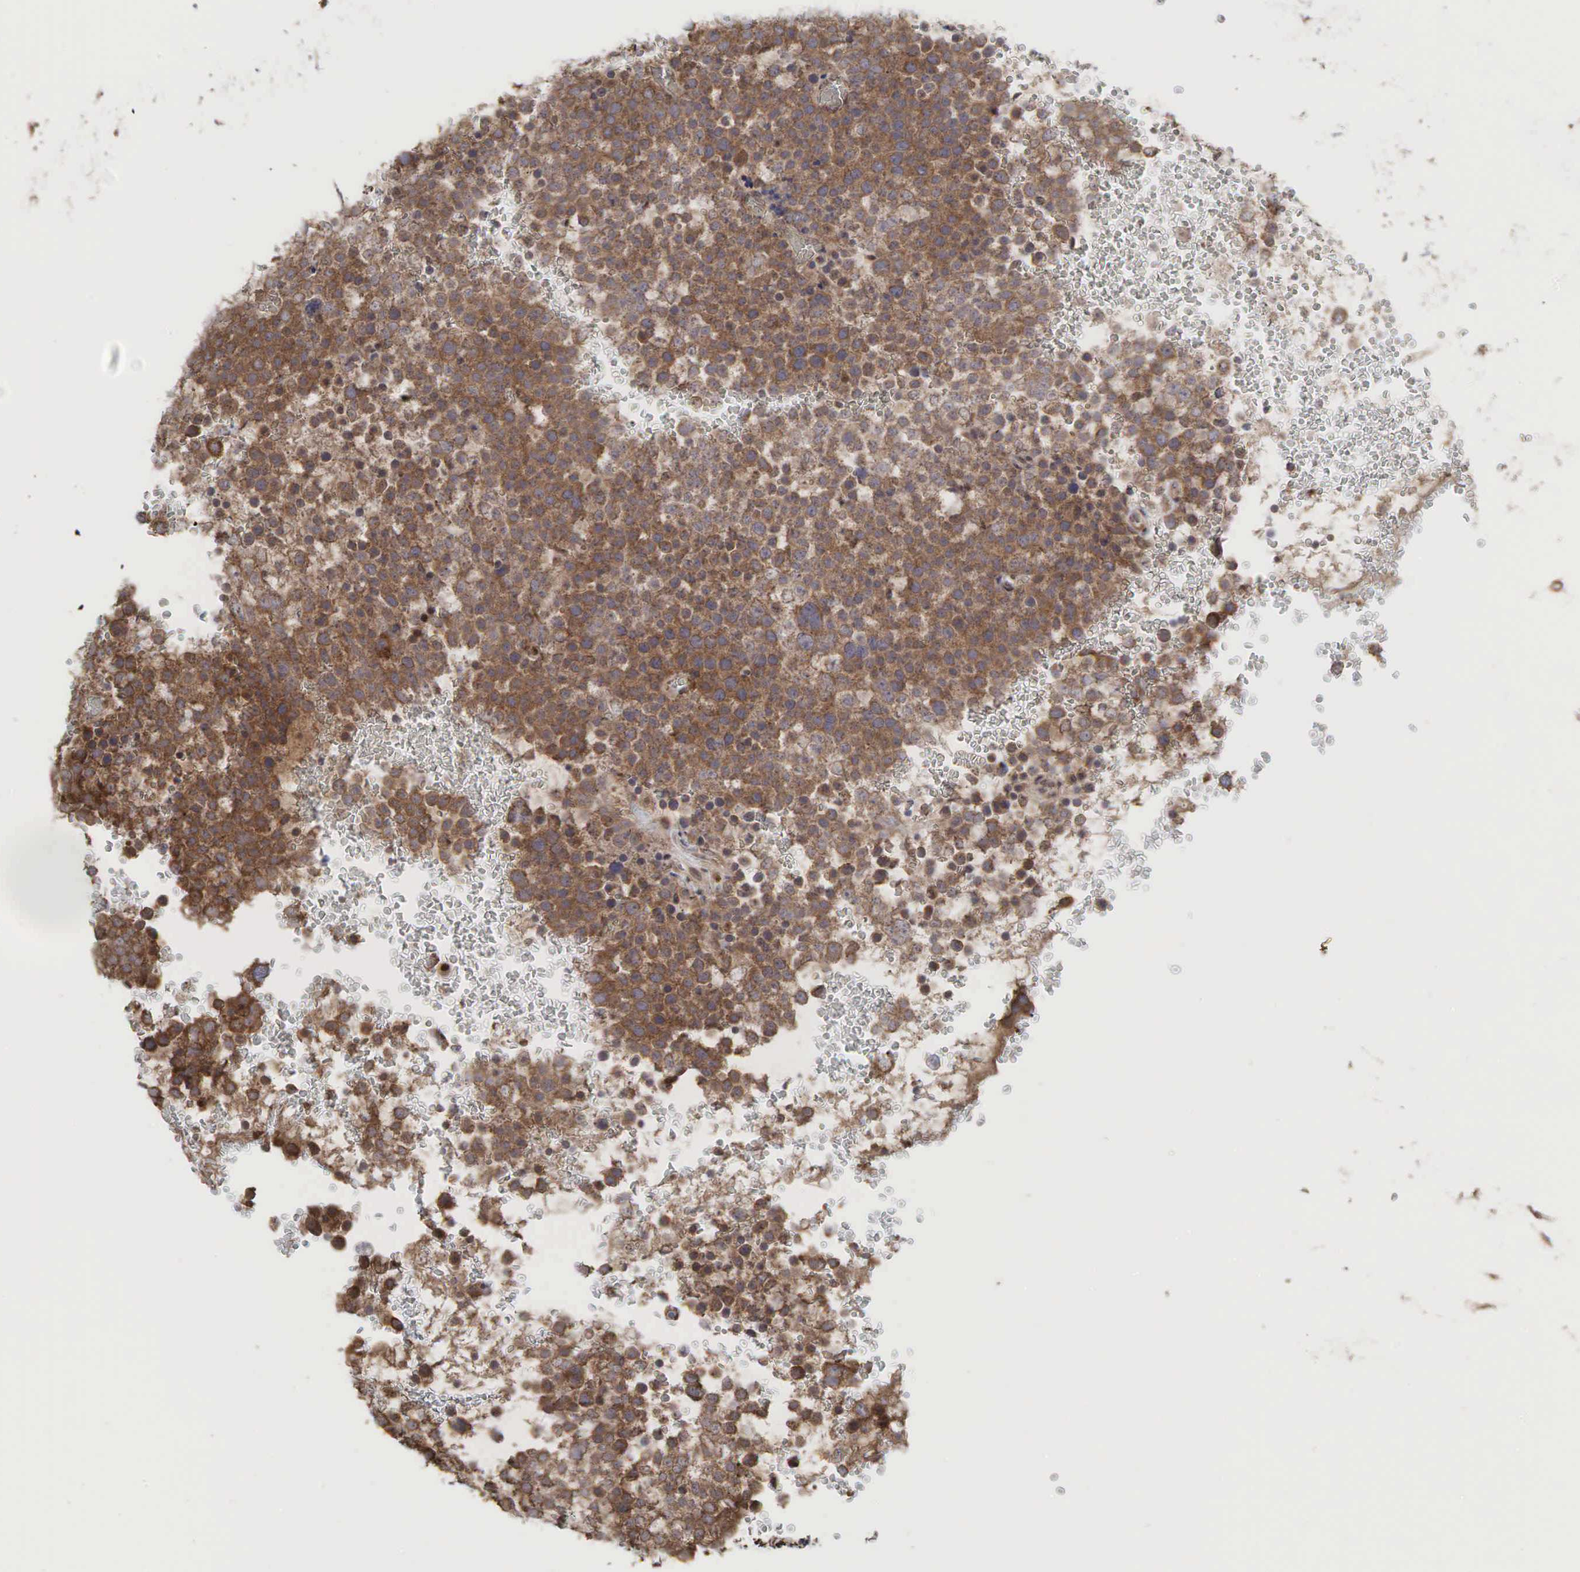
{"staining": {"intensity": "moderate", "quantity": ">75%", "location": "cytoplasmic/membranous"}, "tissue": "testis cancer", "cell_type": "Tumor cells", "image_type": "cancer", "snomed": [{"axis": "morphology", "description": "Seminoma, NOS"}, {"axis": "topography", "description": "Testis"}], "caption": "A brown stain shows moderate cytoplasmic/membranous positivity of a protein in testis cancer (seminoma) tumor cells.", "gene": "PABPC5", "patient": {"sex": "male", "age": 71}}